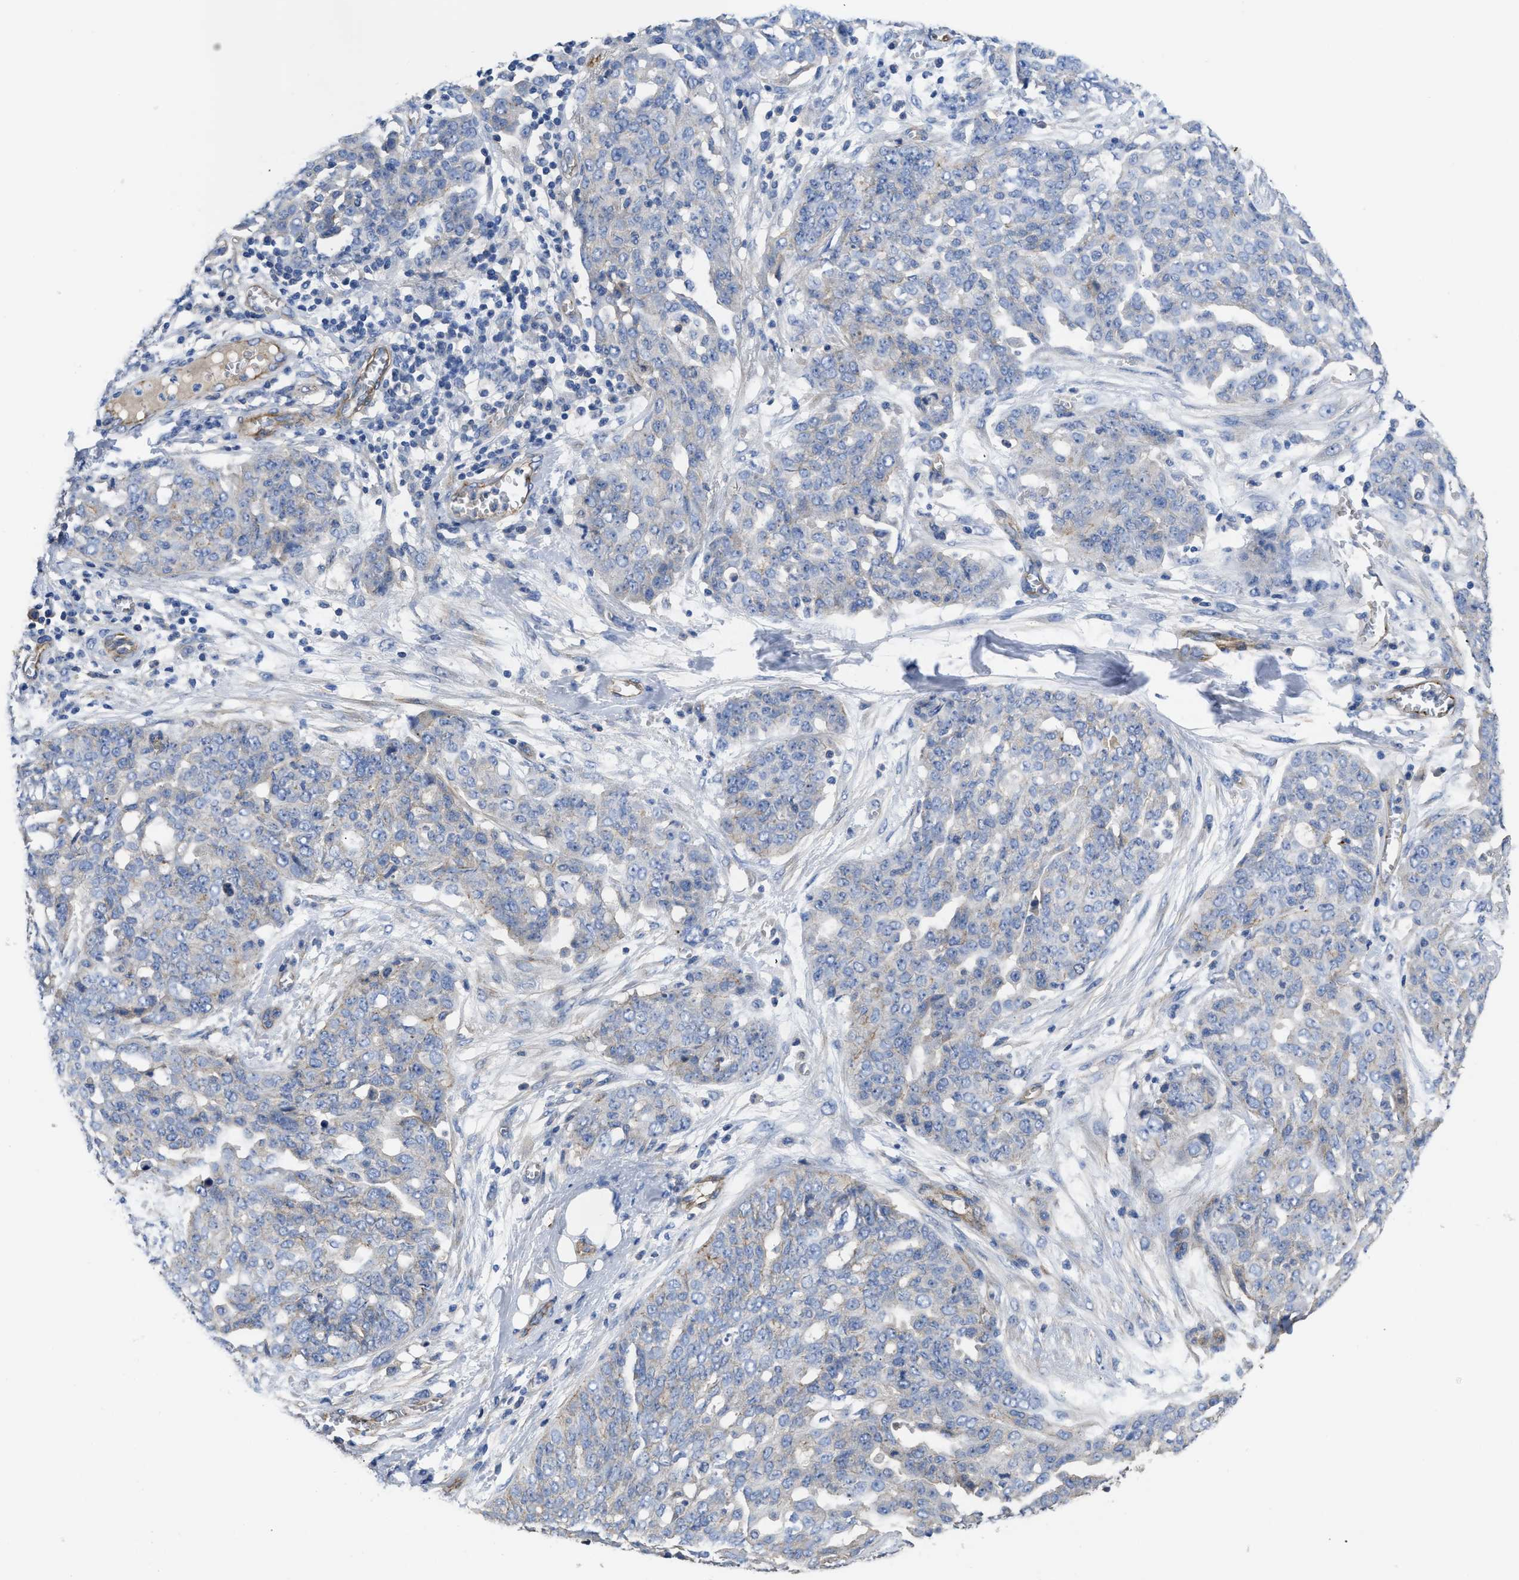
{"staining": {"intensity": "negative", "quantity": "none", "location": "none"}, "tissue": "ovarian cancer", "cell_type": "Tumor cells", "image_type": "cancer", "snomed": [{"axis": "morphology", "description": "Cystadenocarcinoma, serous, NOS"}, {"axis": "topography", "description": "Soft tissue"}, {"axis": "topography", "description": "Ovary"}], "caption": "Tumor cells are negative for protein expression in human ovarian cancer.", "gene": "USP4", "patient": {"sex": "female", "age": 57}}